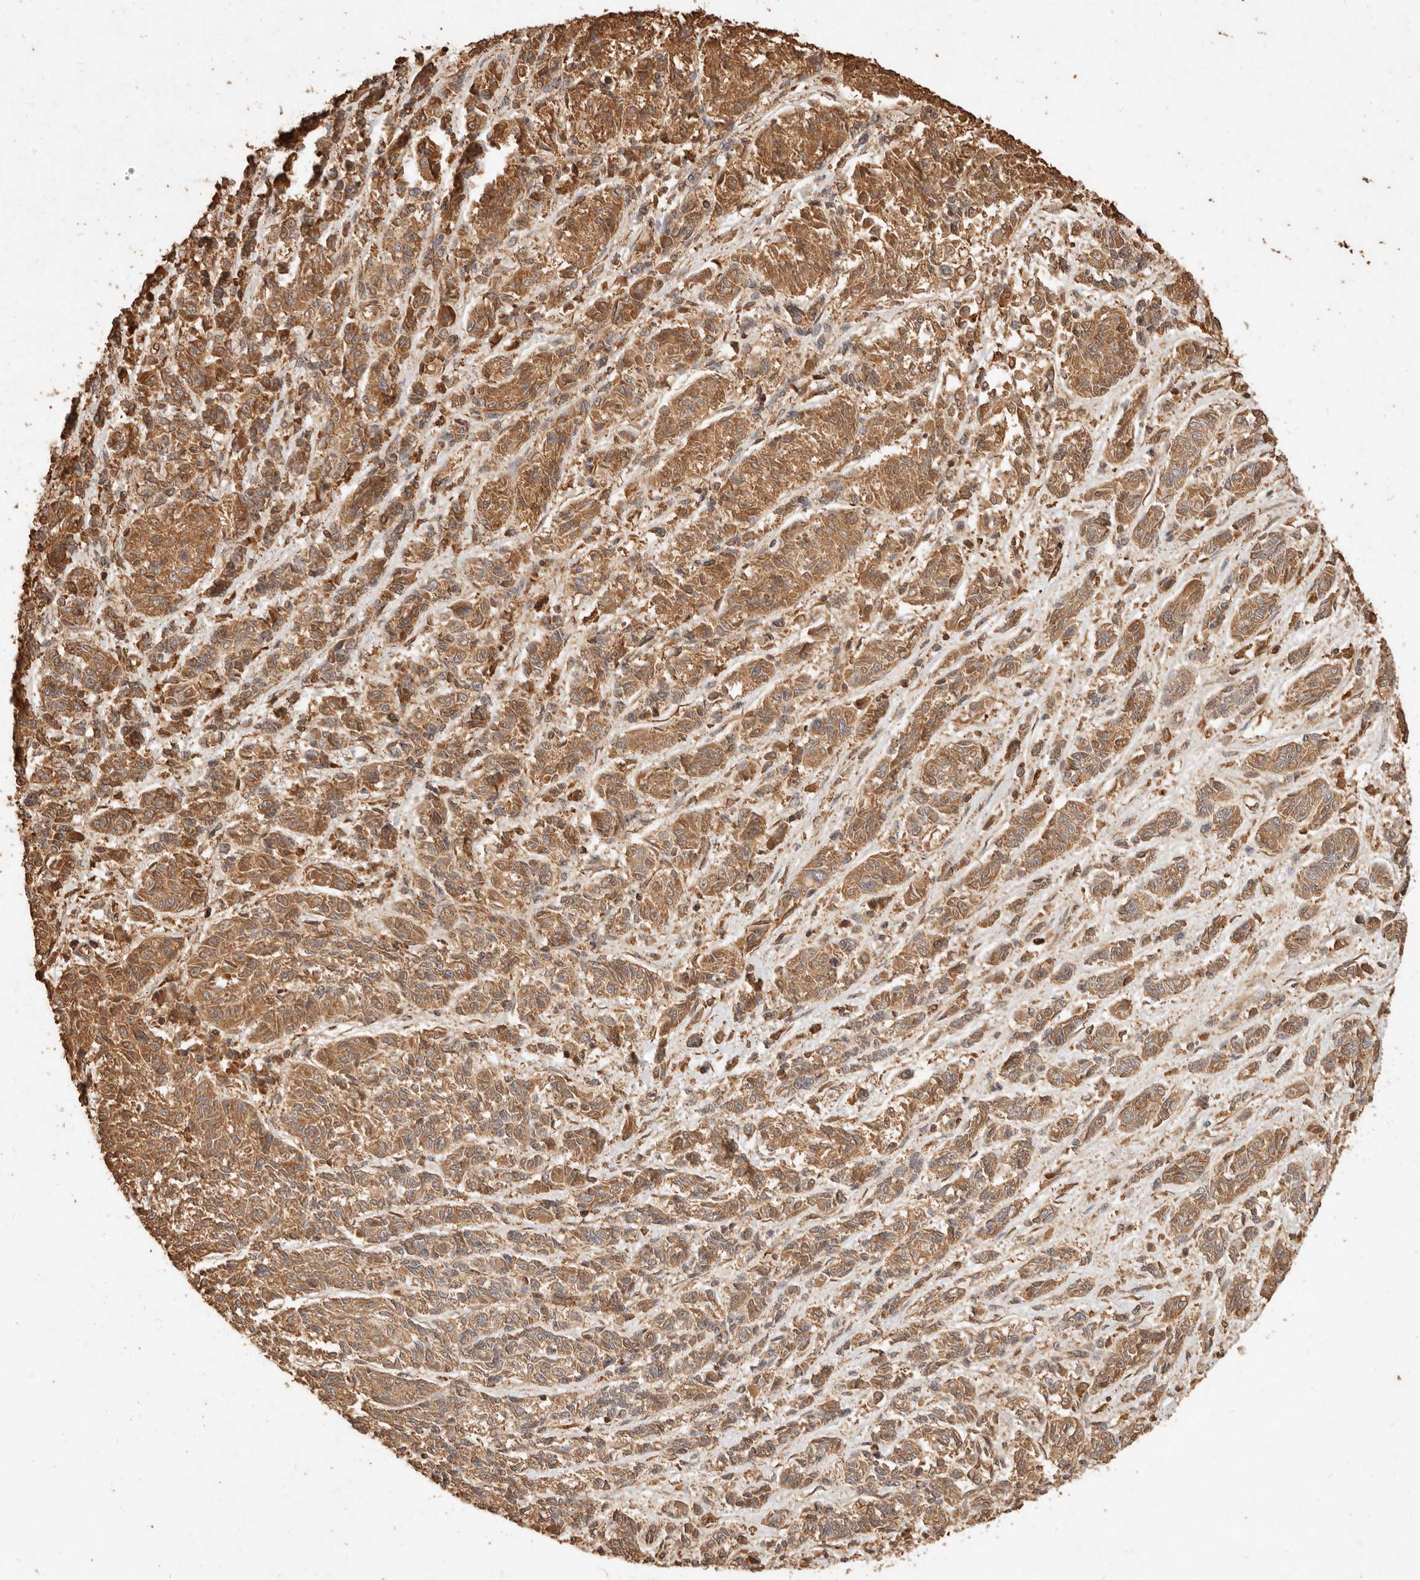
{"staining": {"intensity": "moderate", "quantity": ">75%", "location": "cytoplasmic/membranous"}, "tissue": "melanoma", "cell_type": "Tumor cells", "image_type": "cancer", "snomed": [{"axis": "morphology", "description": "Malignant melanoma, NOS"}, {"axis": "topography", "description": "Skin"}], "caption": "Protein expression analysis of malignant melanoma exhibits moderate cytoplasmic/membranous positivity in approximately >75% of tumor cells.", "gene": "FAM180B", "patient": {"sex": "male", "age": 53}}